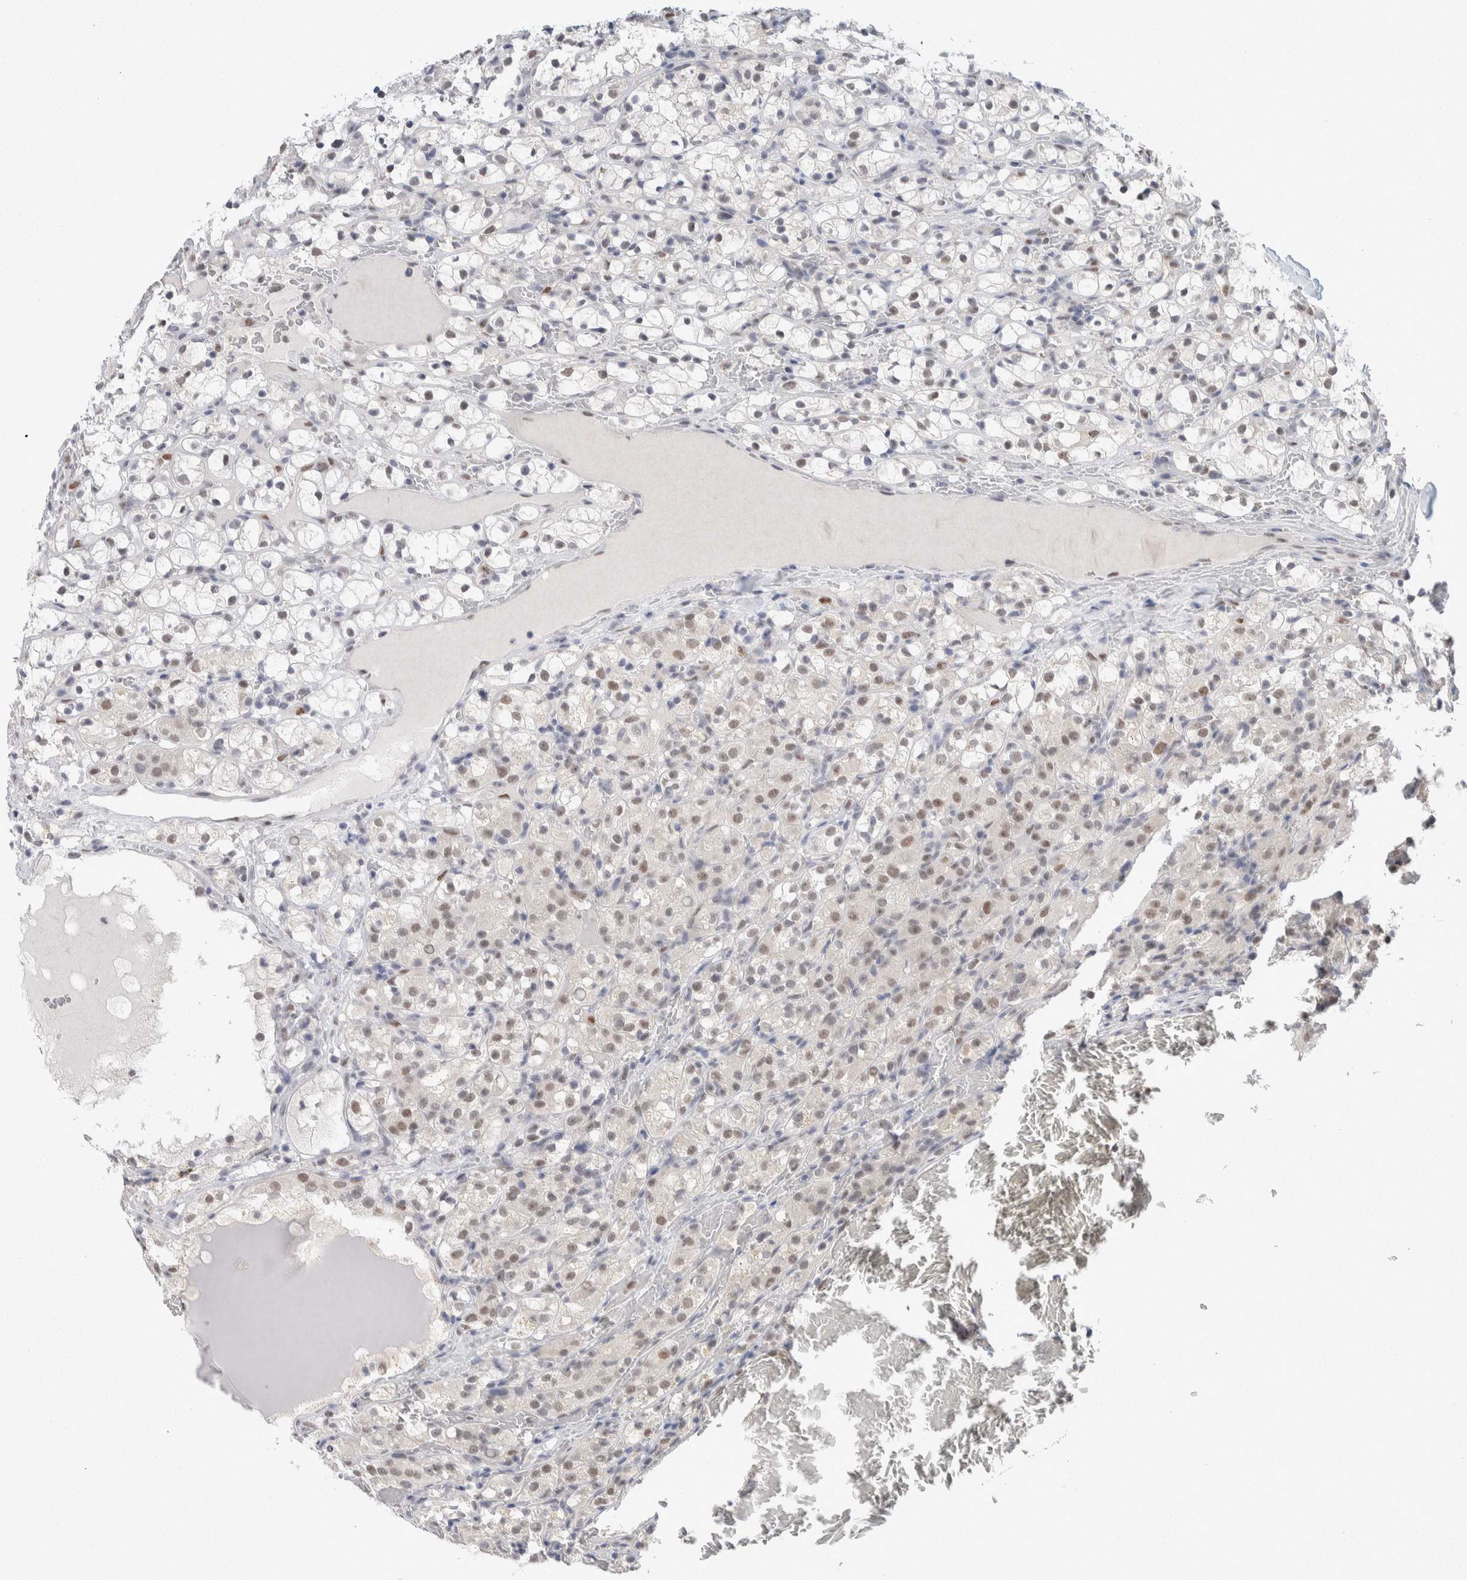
{"staining": {"intensity": "moderate", "quantity": "<25%", "location": "nuclear"}, "tissue": "renal cancer", "cell_type": "Tumor cells", "image_type": "cancer", "snomed": [{"axis": "morphology", "description": "Adenocarcinoma, NOS"}, {"axis": "topography", "description": "Kidney"}], "caption": "Protein analysis of adenocarcinoma (renal) tissue demonstrates moderate nuclear expression in approximately <25% of tumor cells. Nuclei are stained in blue.", "gene": "PRMT1", "patient": {"sex": "male", "age": 61}}